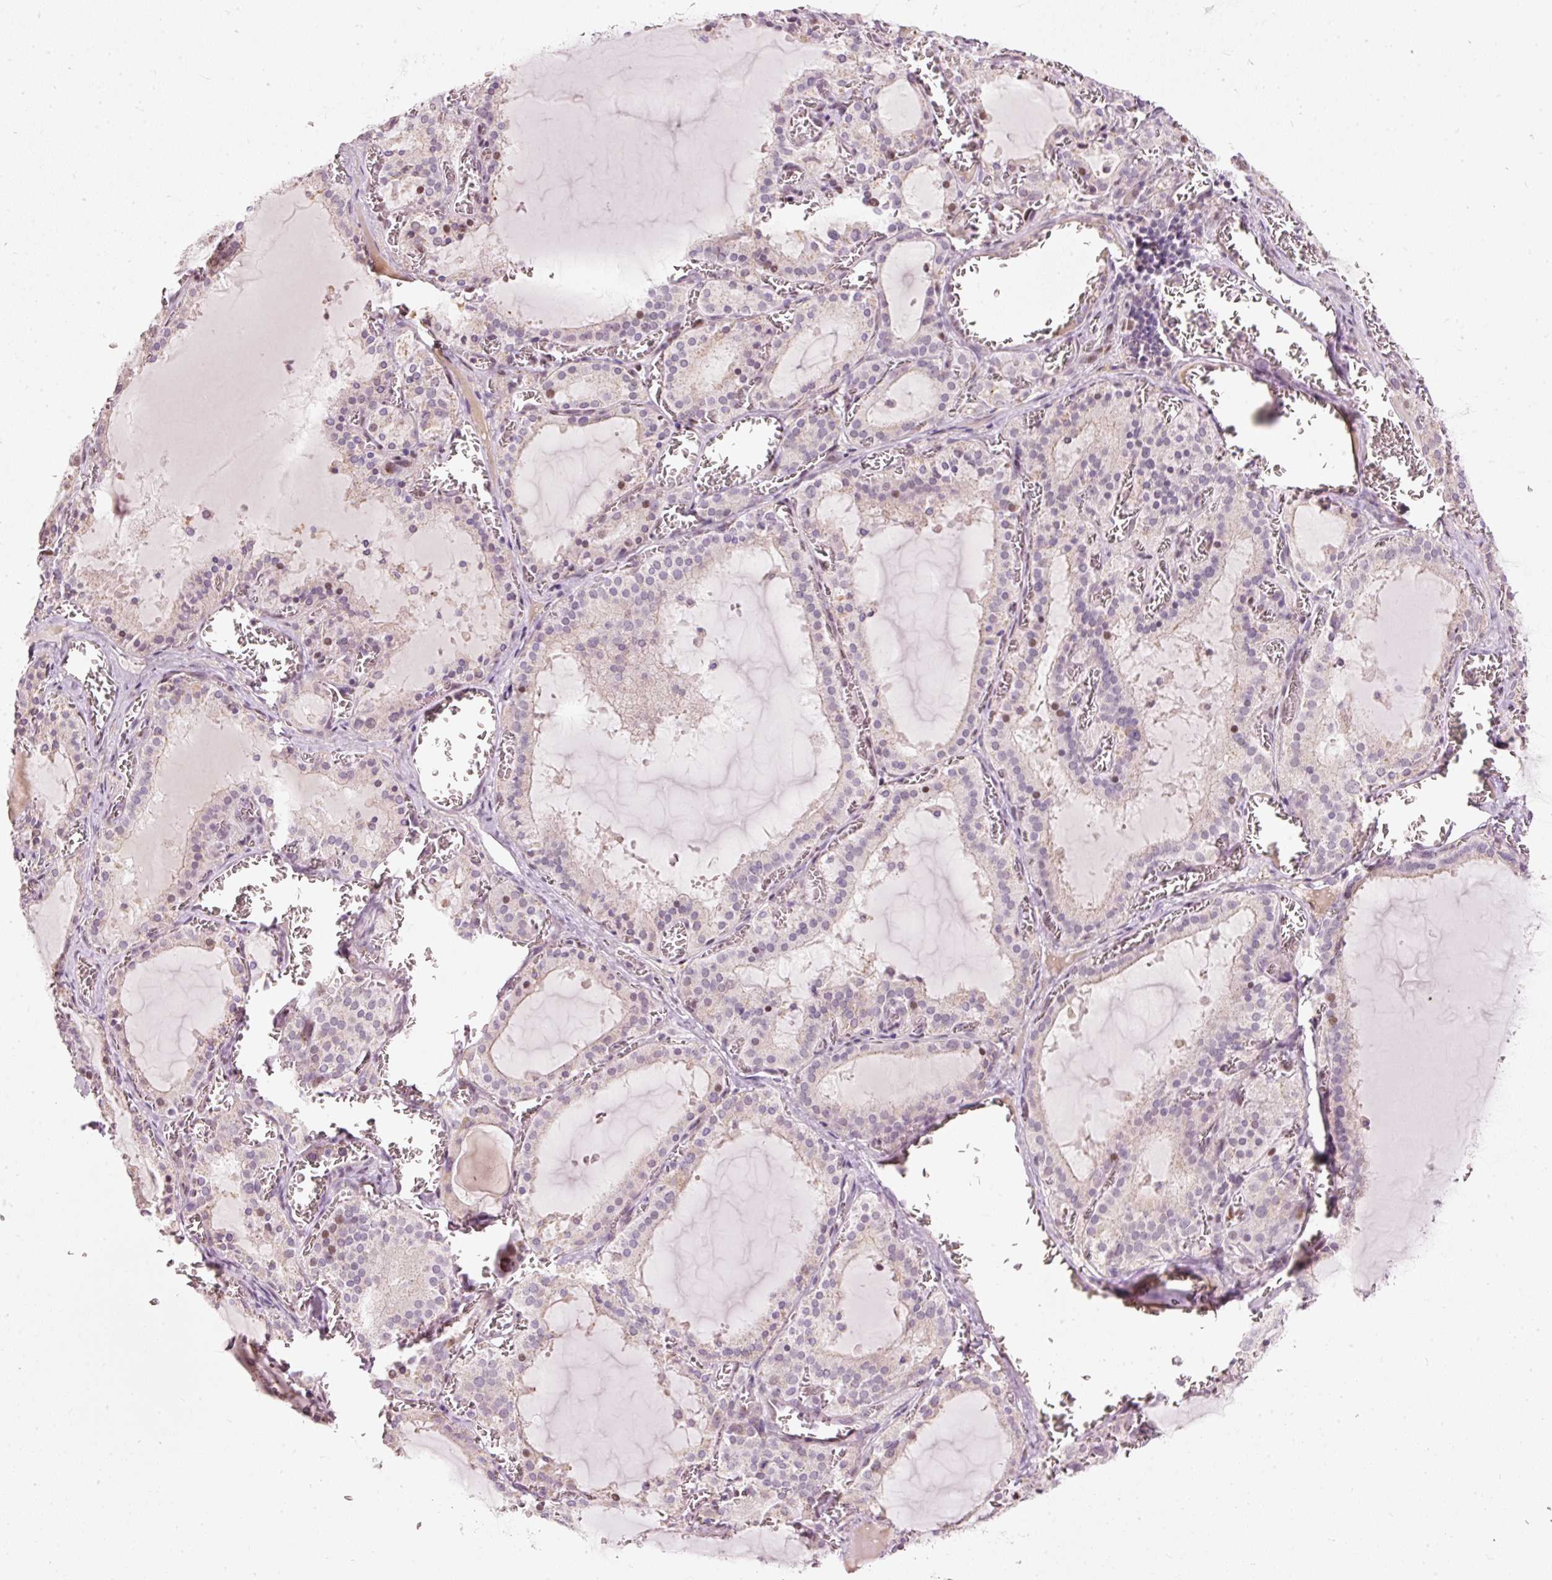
{"staining": {"intensity": "weak", "quantity": "<25%", "location": "nuclear"}, "tissue": "thyroid gland", "cell_type": "Glandular cells", "image_type": "normal", "snomed": [{"axis": "morphology", "description": "Normal tissue, NOS"}, {"axis": "topography", "description": "Thyroid gland"}], "caption": "High magnification brightfield microscopy of benign thyroid gland stained with DAB (brown) and counterstained with hematoxylin (blue): glandular cells show no significant expression. (DAB IHC visualized using brightfield microscopy, high magnification).", "gene": "RNF39", "patient": {"sex": "female", "age": 30}}